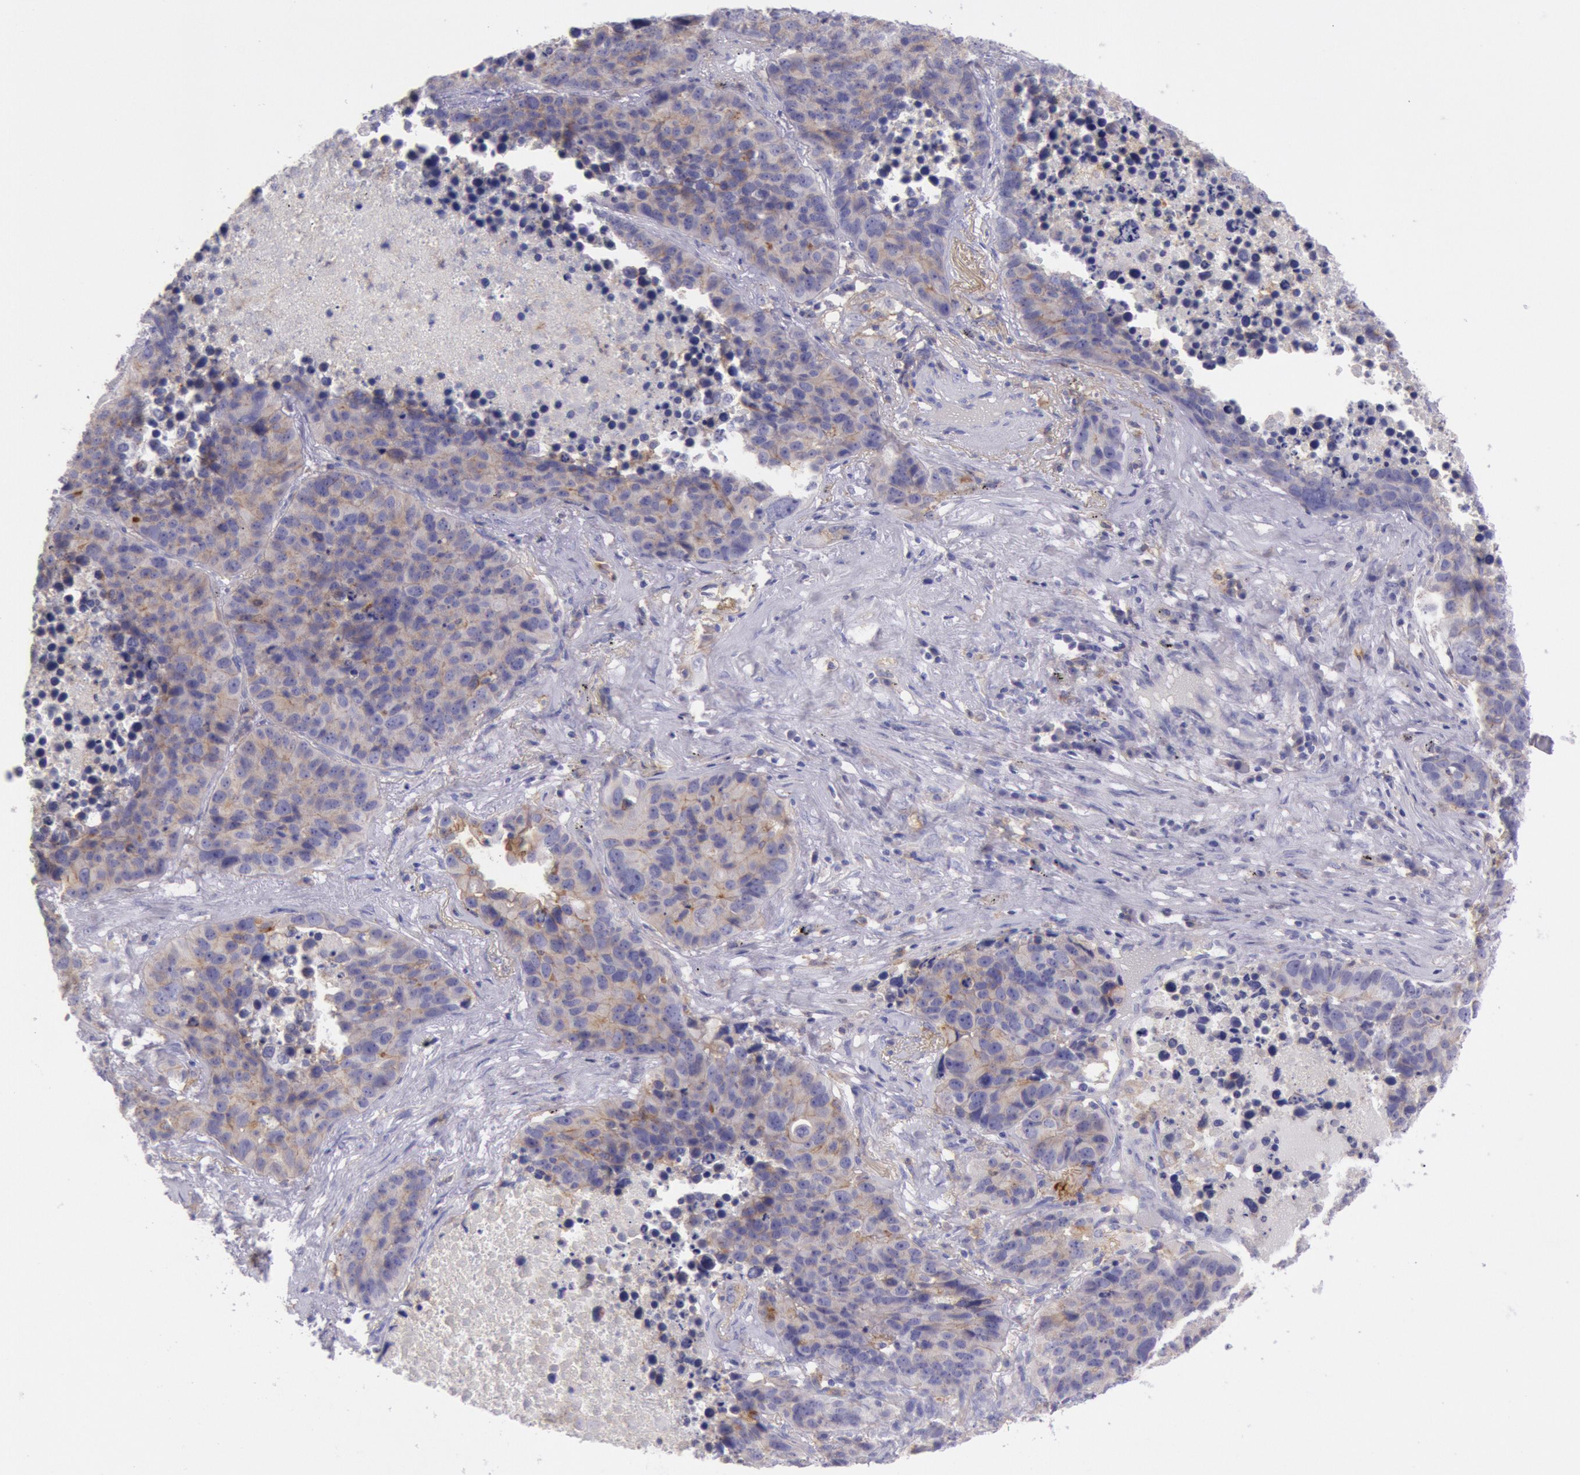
{"staining": {"intensity": "weak", "quantity": "<25%", "location": "cytoplasmic/membranous"}, "tissue": "lung cancer", "cell_type": "Tumor cells", "image_type": "cancer", "snomed": [{"axis": "morphology", "description": "Carcinoid, malignant, NOS"}, {"axis": "topography", "description": "Lung"}], "caption": "Immunohistochemical staining of lung carcinoid (malignant) exhibits no significant staining in tumor cells.", "gene": "LYN", "patient": {"sex": "male", "age": 60}}